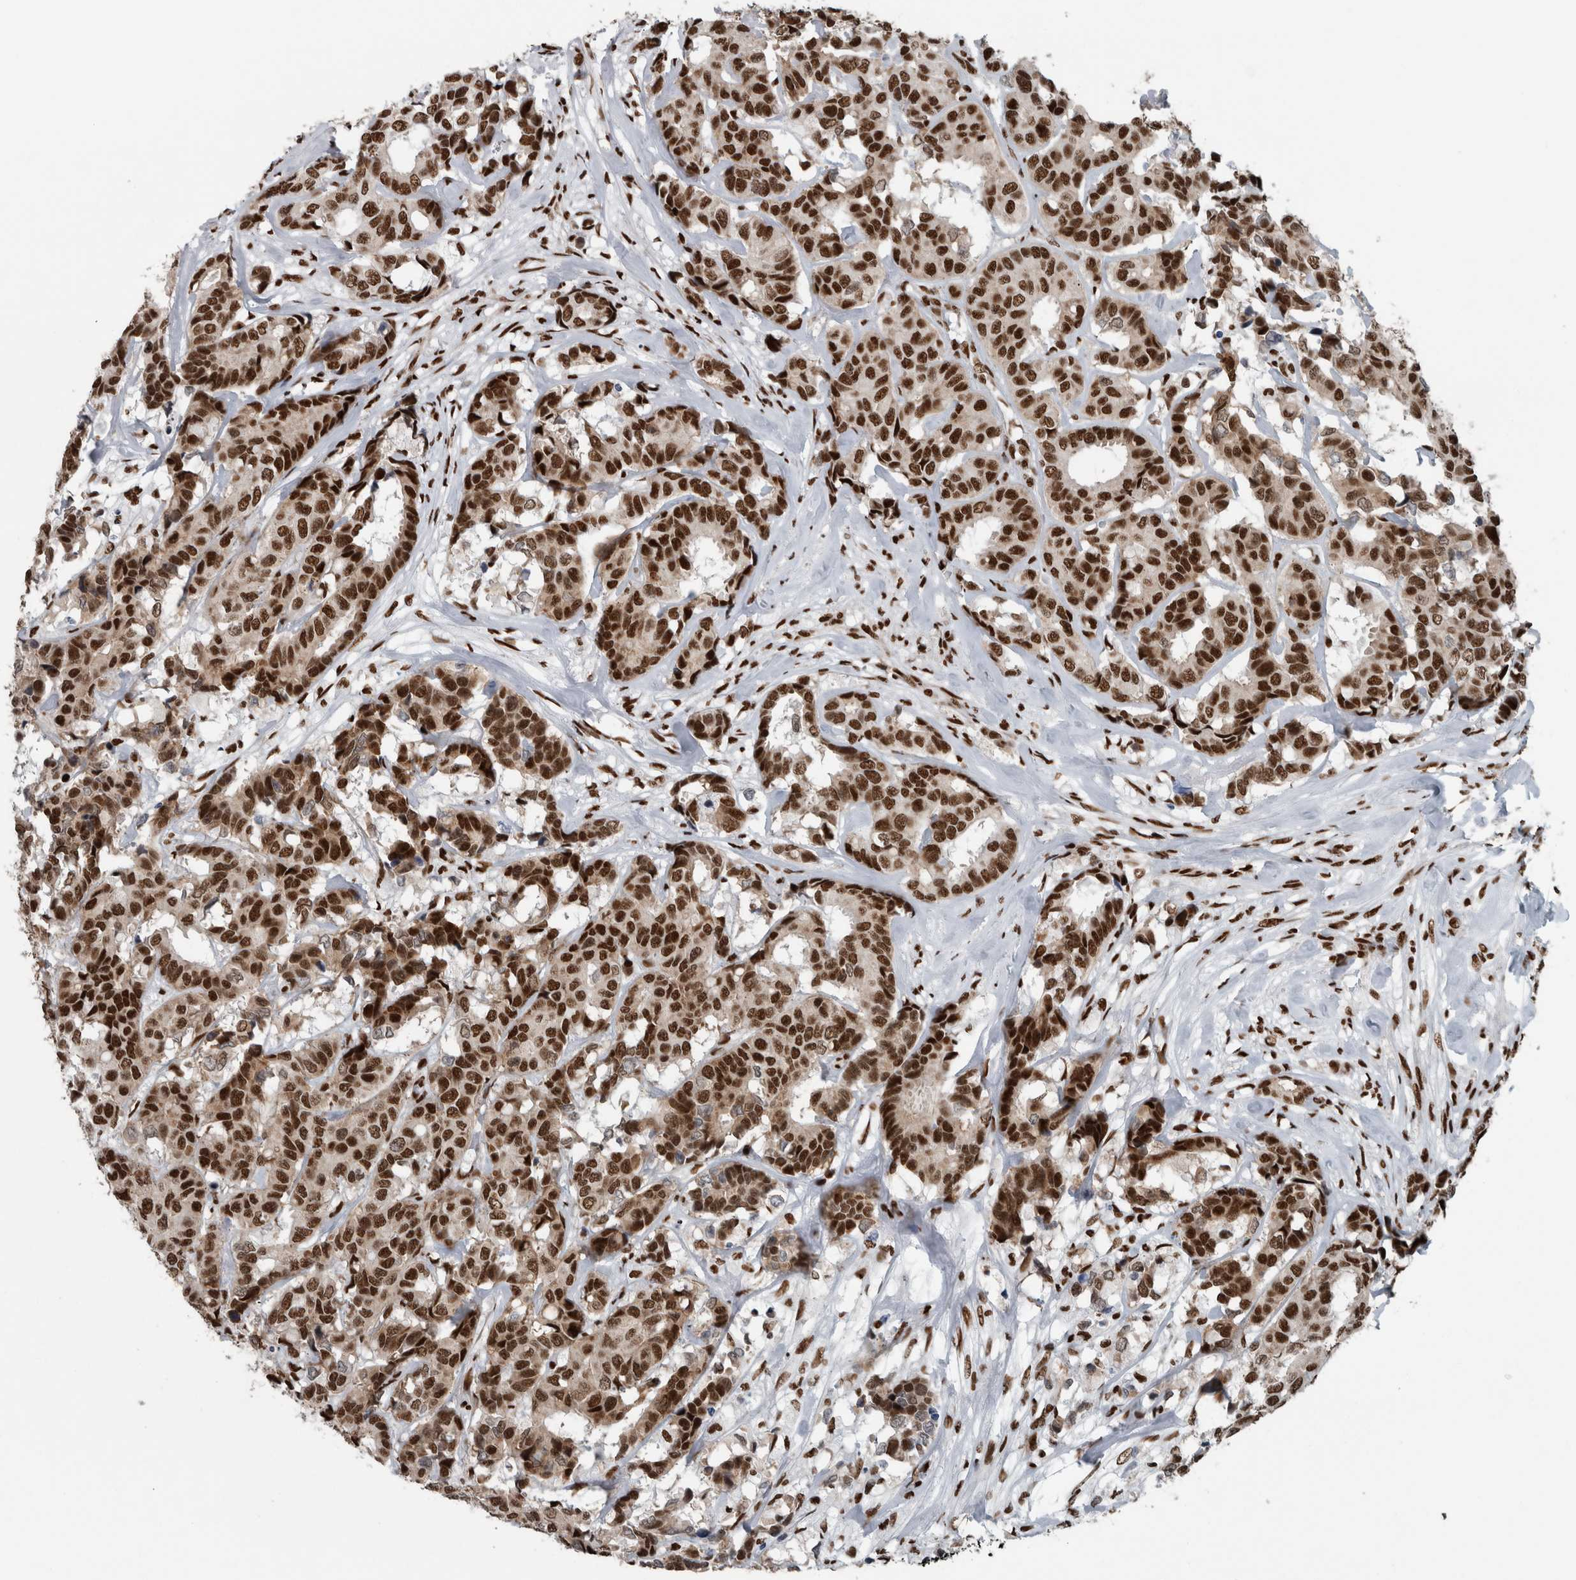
{"staining": {"intensity": "strong", "quantity": ">75%", "location": "nuclear"}, "tissue": "breast cancer", "cell_type": "Tumor cells", "image_type": "cancer", "snomed": [{"axis": "morphology", "description": "Duct carcinoma"}, {"axis": "topography", "description": "Breast"}], "caption": "The micrograph shows staining of breast infiltrating ductal carcinoma, revealing strong nuclear protein positivity (brown color) within tumor cells. The protein of interest is shown in brown color, while the nuclei are stained blue.", "gene": "DNMT3A", "patient": {"sex": "female", "age": 87}}